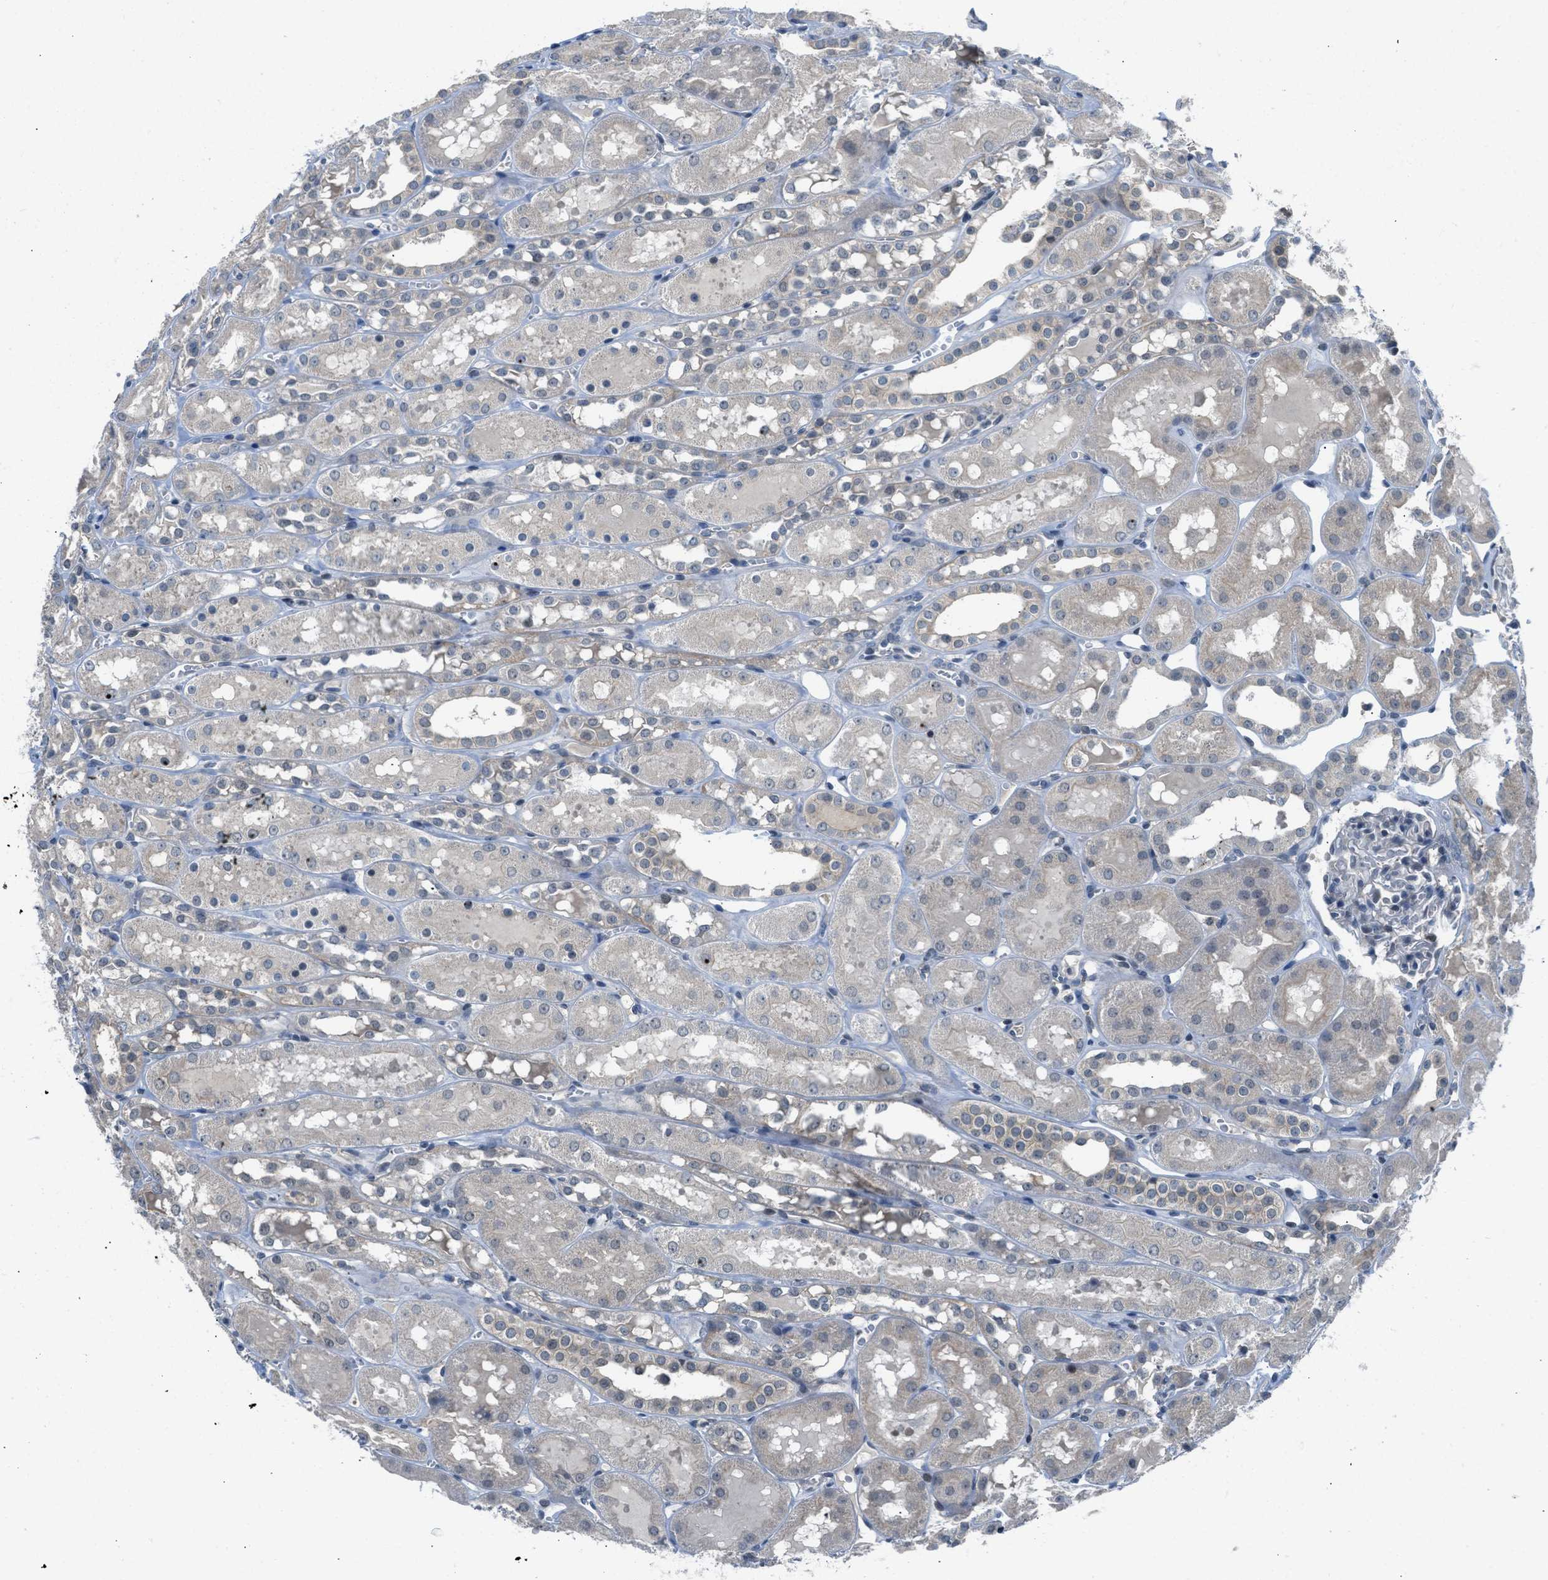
{"staining": {"intensity": "negative", "quantity": "none", "location": "none"}, "tissue": "kidney", "cell_type": "Cells in glomeruli", "image_type": "normal", "snomed": [{"axis": "morphology", "description": "Normal tissue, NOS"}, {"axis": "topography", "description": "Kidney"}, {"axis": "topography", "description": "Urinary bladder"}], "caption": "DAB immunohistochemical staining of benign kidney reveals no significant positivity in cells in glomeruli. Nuclei are stained in blue.", "gene": "TTBK2", "patient": {"sex": "male", "age": 16}}